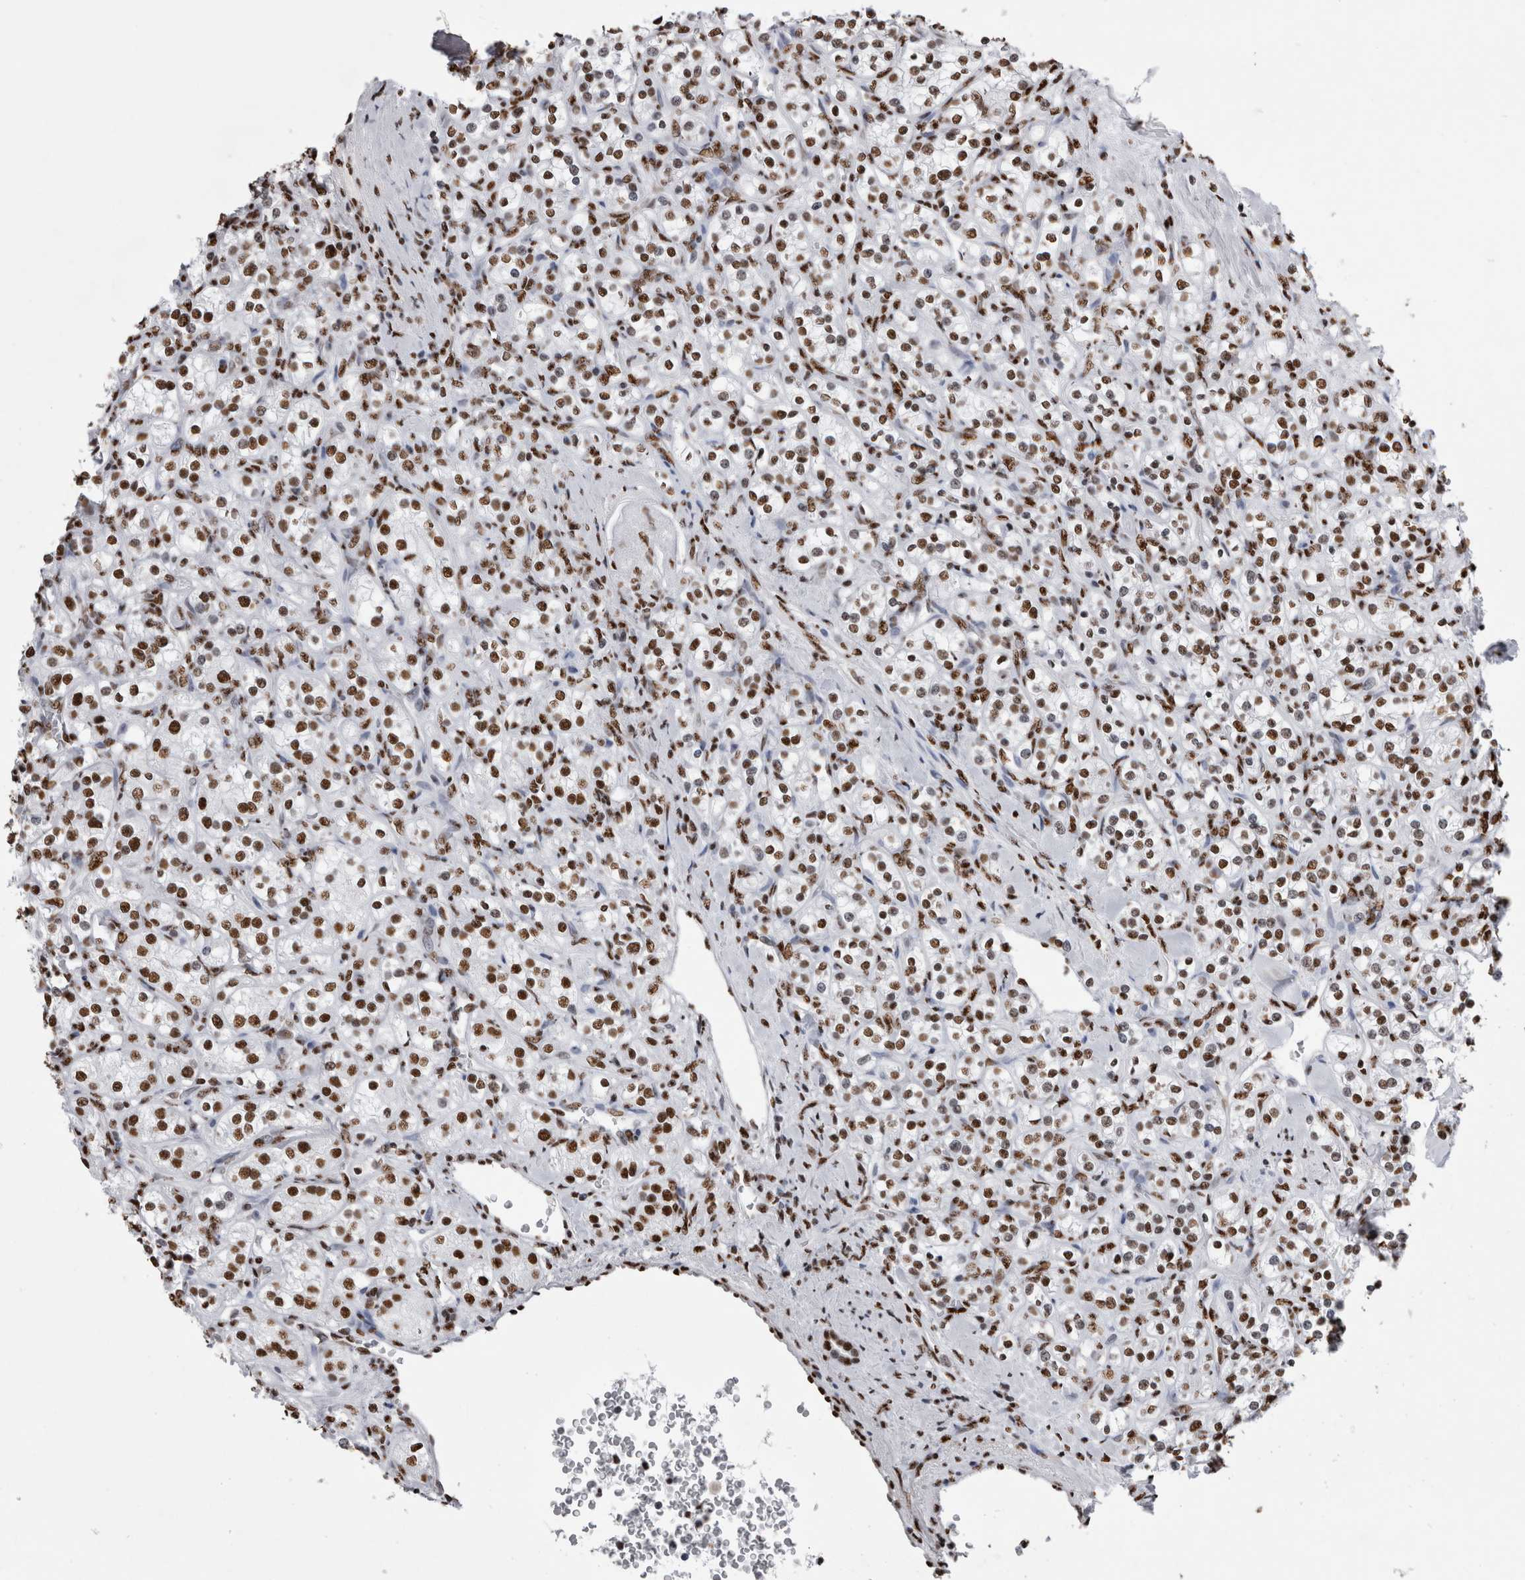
{"staining": {"intensity": "strong", "quantity": ">75%", "location": "nuclear"}, "tissue": "renal cancer", "cell_type": "Tumor cells", "image_type": "cancer", "snomed": [{"axis": "morphology", "description": "Adenocarcinoma, NOS"}, {"axis": "topography", "description": "Kidney"}], "caption": "A micrograph showing strong nuclear staining in about >75% of tumor cells in renal cancer (adenocarcinoma), as visualized by brown immunohistochemical staining.", "gene": "ALPK3", "patient": {"sex": "male", "age": 77}}